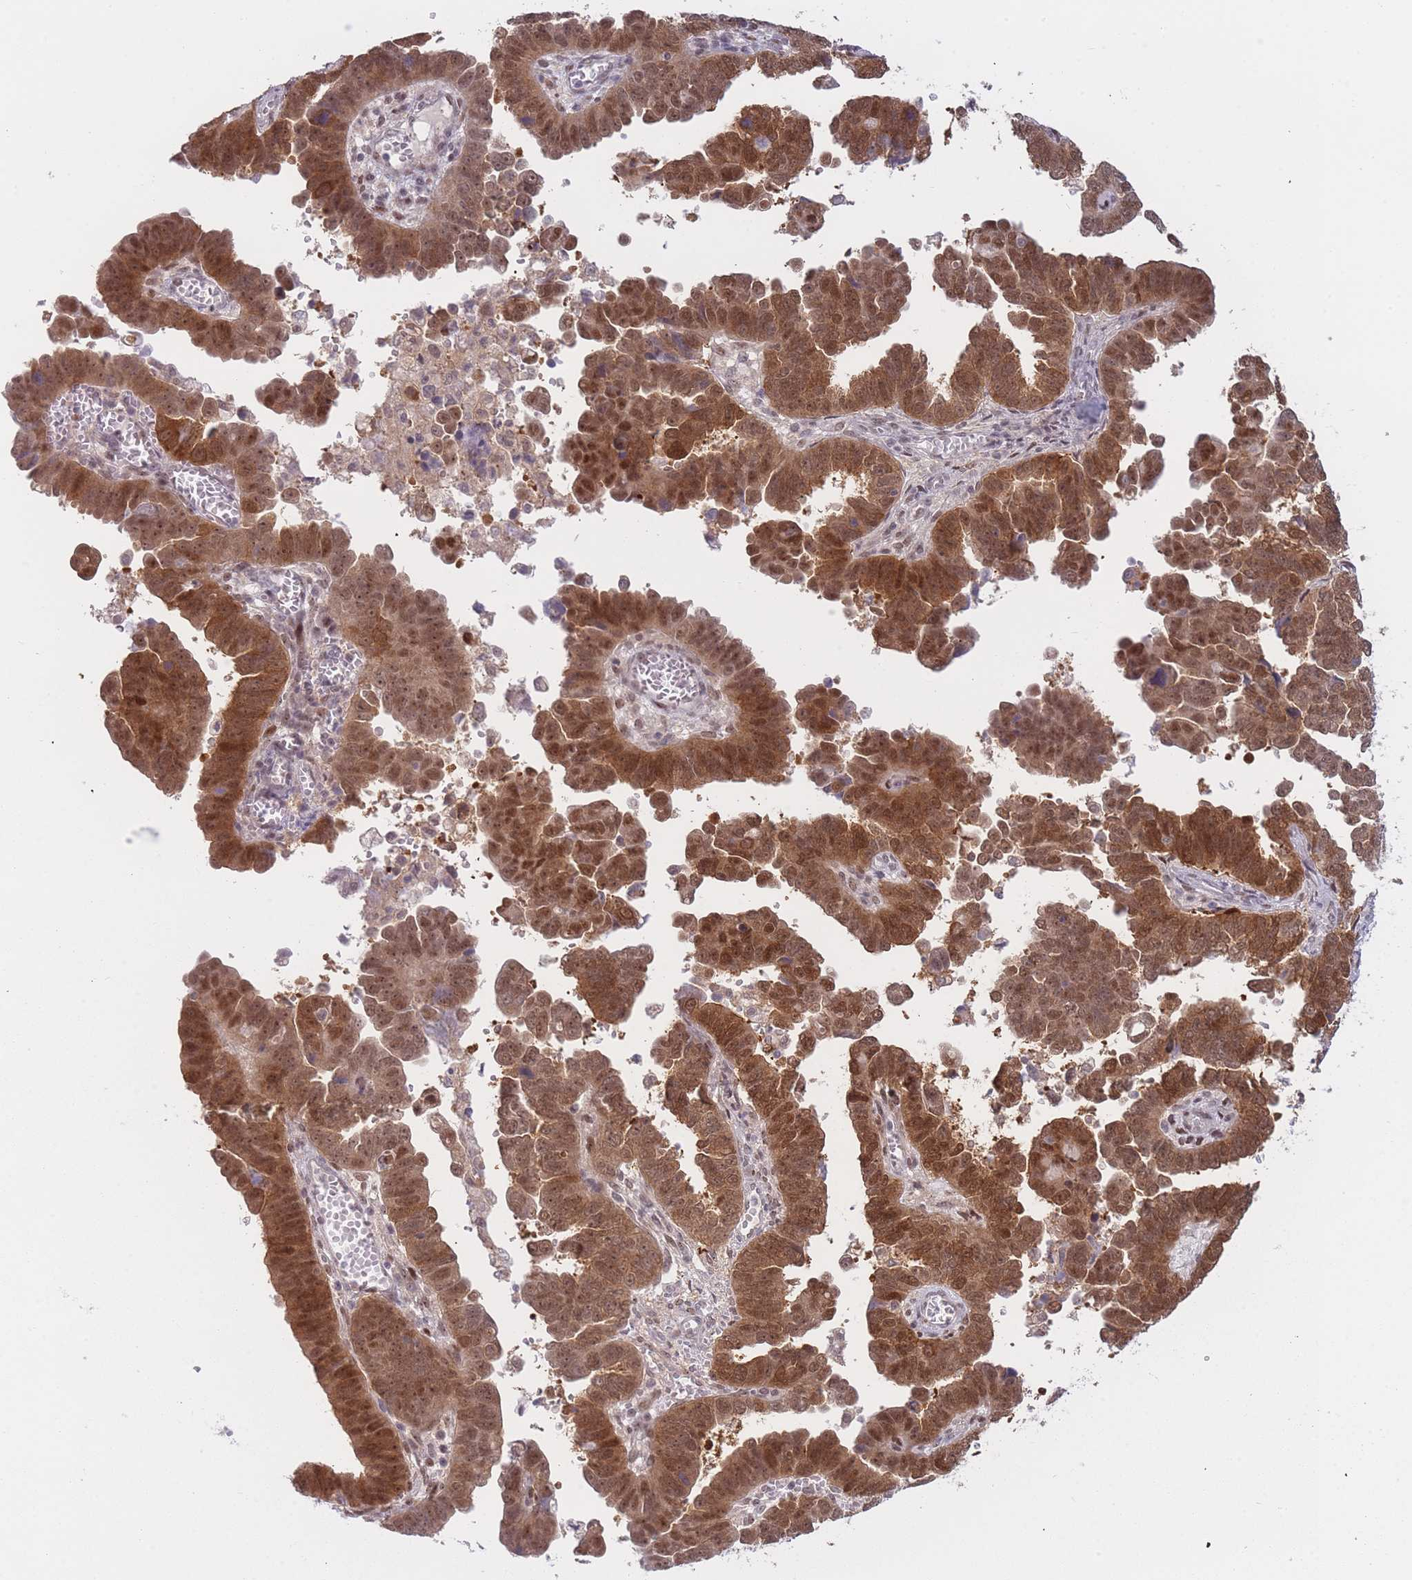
{"staining": {"intensity": "strong", "quantity": ">75%", "location": "cytoplasmic/membranous,nuclear"}, "tissue": "endometrial cancer", "cell_type": "Tumor cells", "image_type": "cancer", "snomed": [{"axis": "morphology", "description": "Adenocarcinoma, NOS"}, {"axis": "topography", "description": "Endometrium"}], "caption": "Immunohistochemical staining of adenocarcinoma (endometrial) reveals high levels of strong cytoplasmic/membranous and nuclear protein staining in approximately >75% of tumor cells. Using DAB (3,3'-diaminobenzidine) (brown) and hematoxylin (blue) stains, captured at high magnification using brightfield microscopy.", "gene": "DEAF1", "patient": {"sex": "female", "age": 75}}